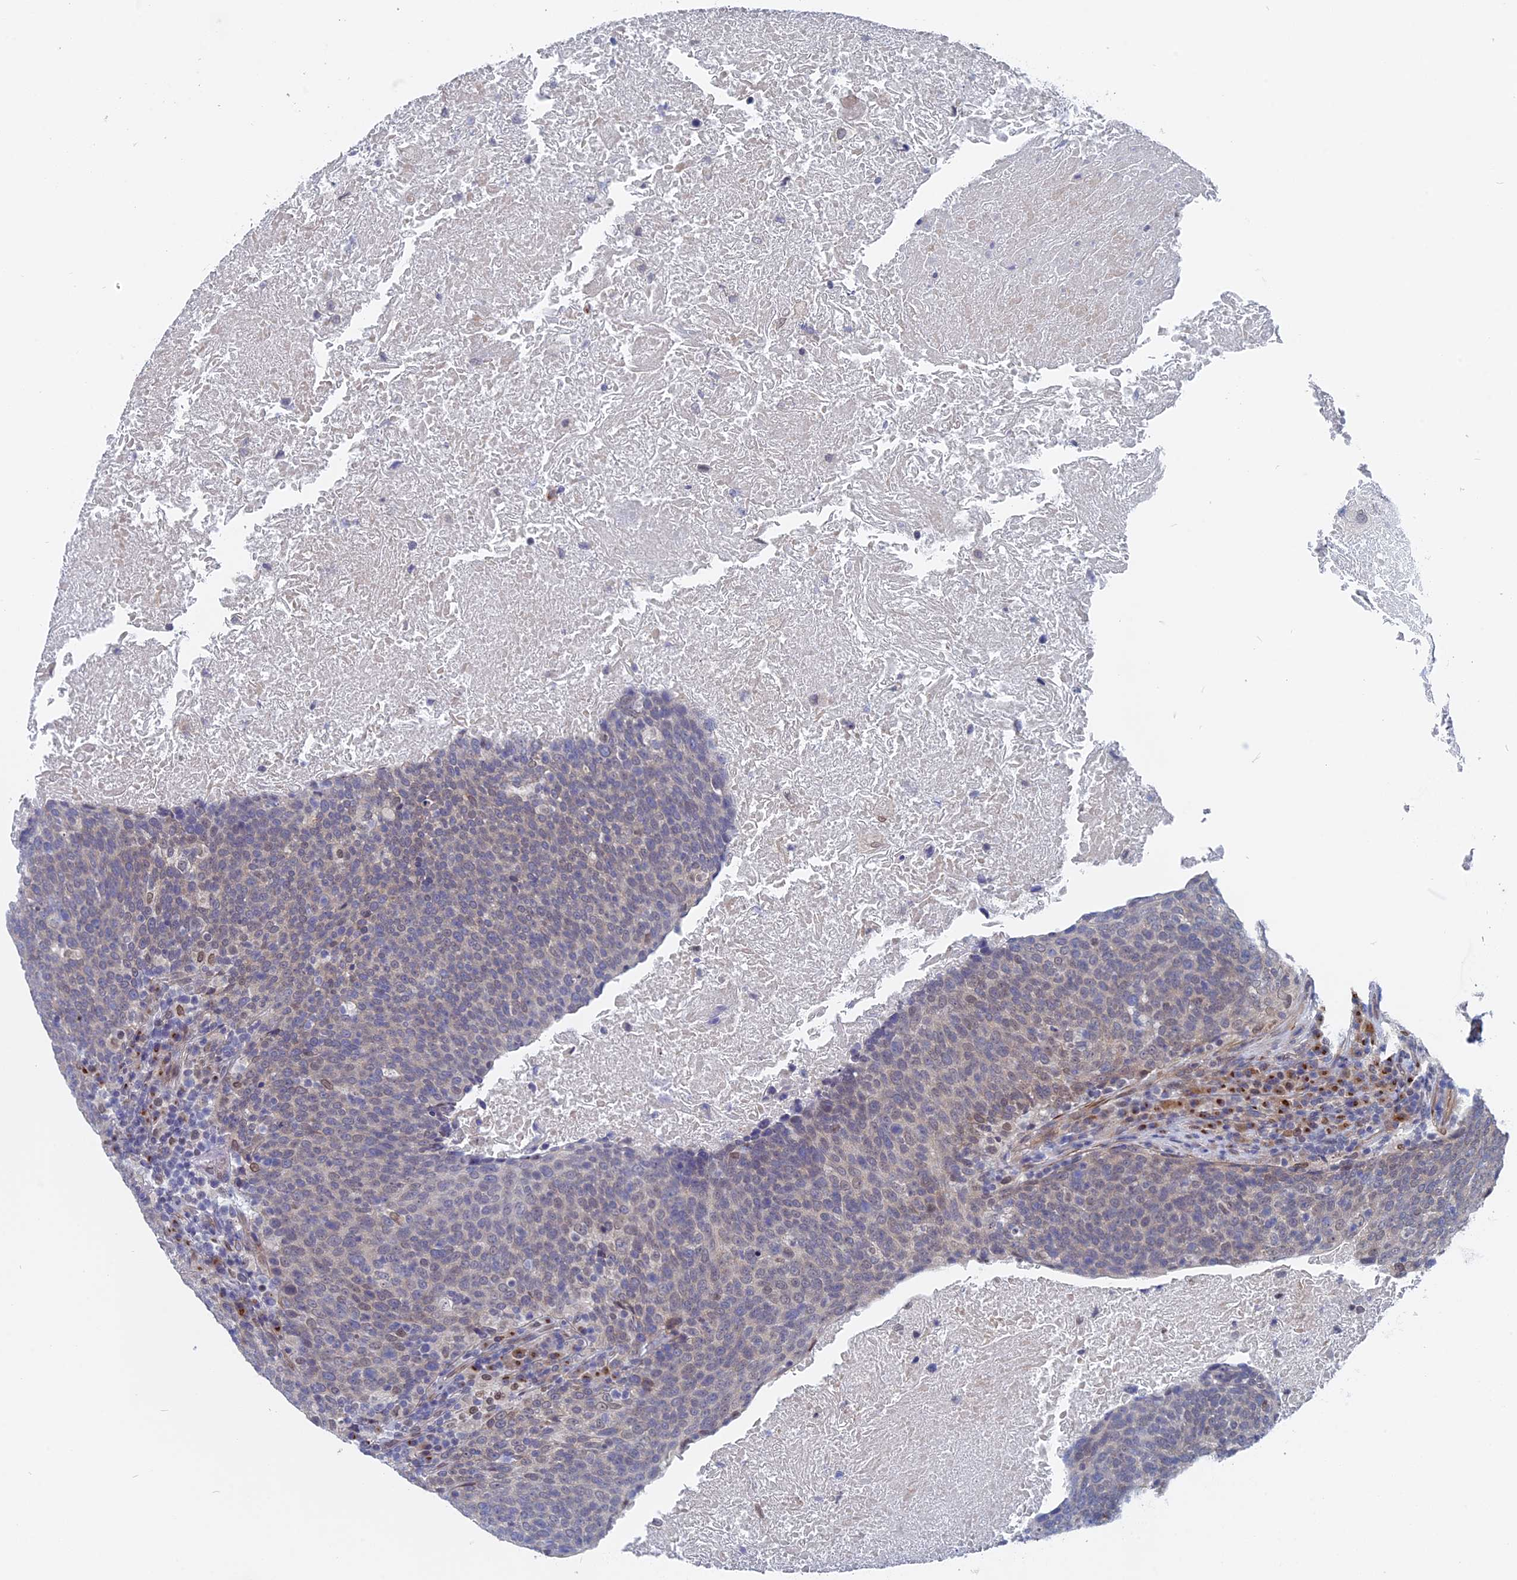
{"staining": {"intensity": "weak", "quantity": "<25%", "location": "nuclear"}, "tissue": "head and neck cancer", "cell_type": "Tumor cells", "image_type": "cancer", "snomed": [{"axis": "morphology", "description": "Squamous cell carcinoma, NOS"}, {"axis": "morphology", "description": "Squamous cell carcinoma, metastatic, NOS"}, {"axis": "topography", "description": "Lymph node"}, {"axis": "topography", "description": "Head-Neck"}], "caption": "An immunohistochemistry (IHC) image of squamous cell carcinoma (head and neck) is shown. There is no staining in tumor cells of squamous cell carcinoma (head and neck). (IHC, brightfield microscopy, high magnification).", "gene": "MTRF1", "patient": {"sex": "male", "age": 62}}